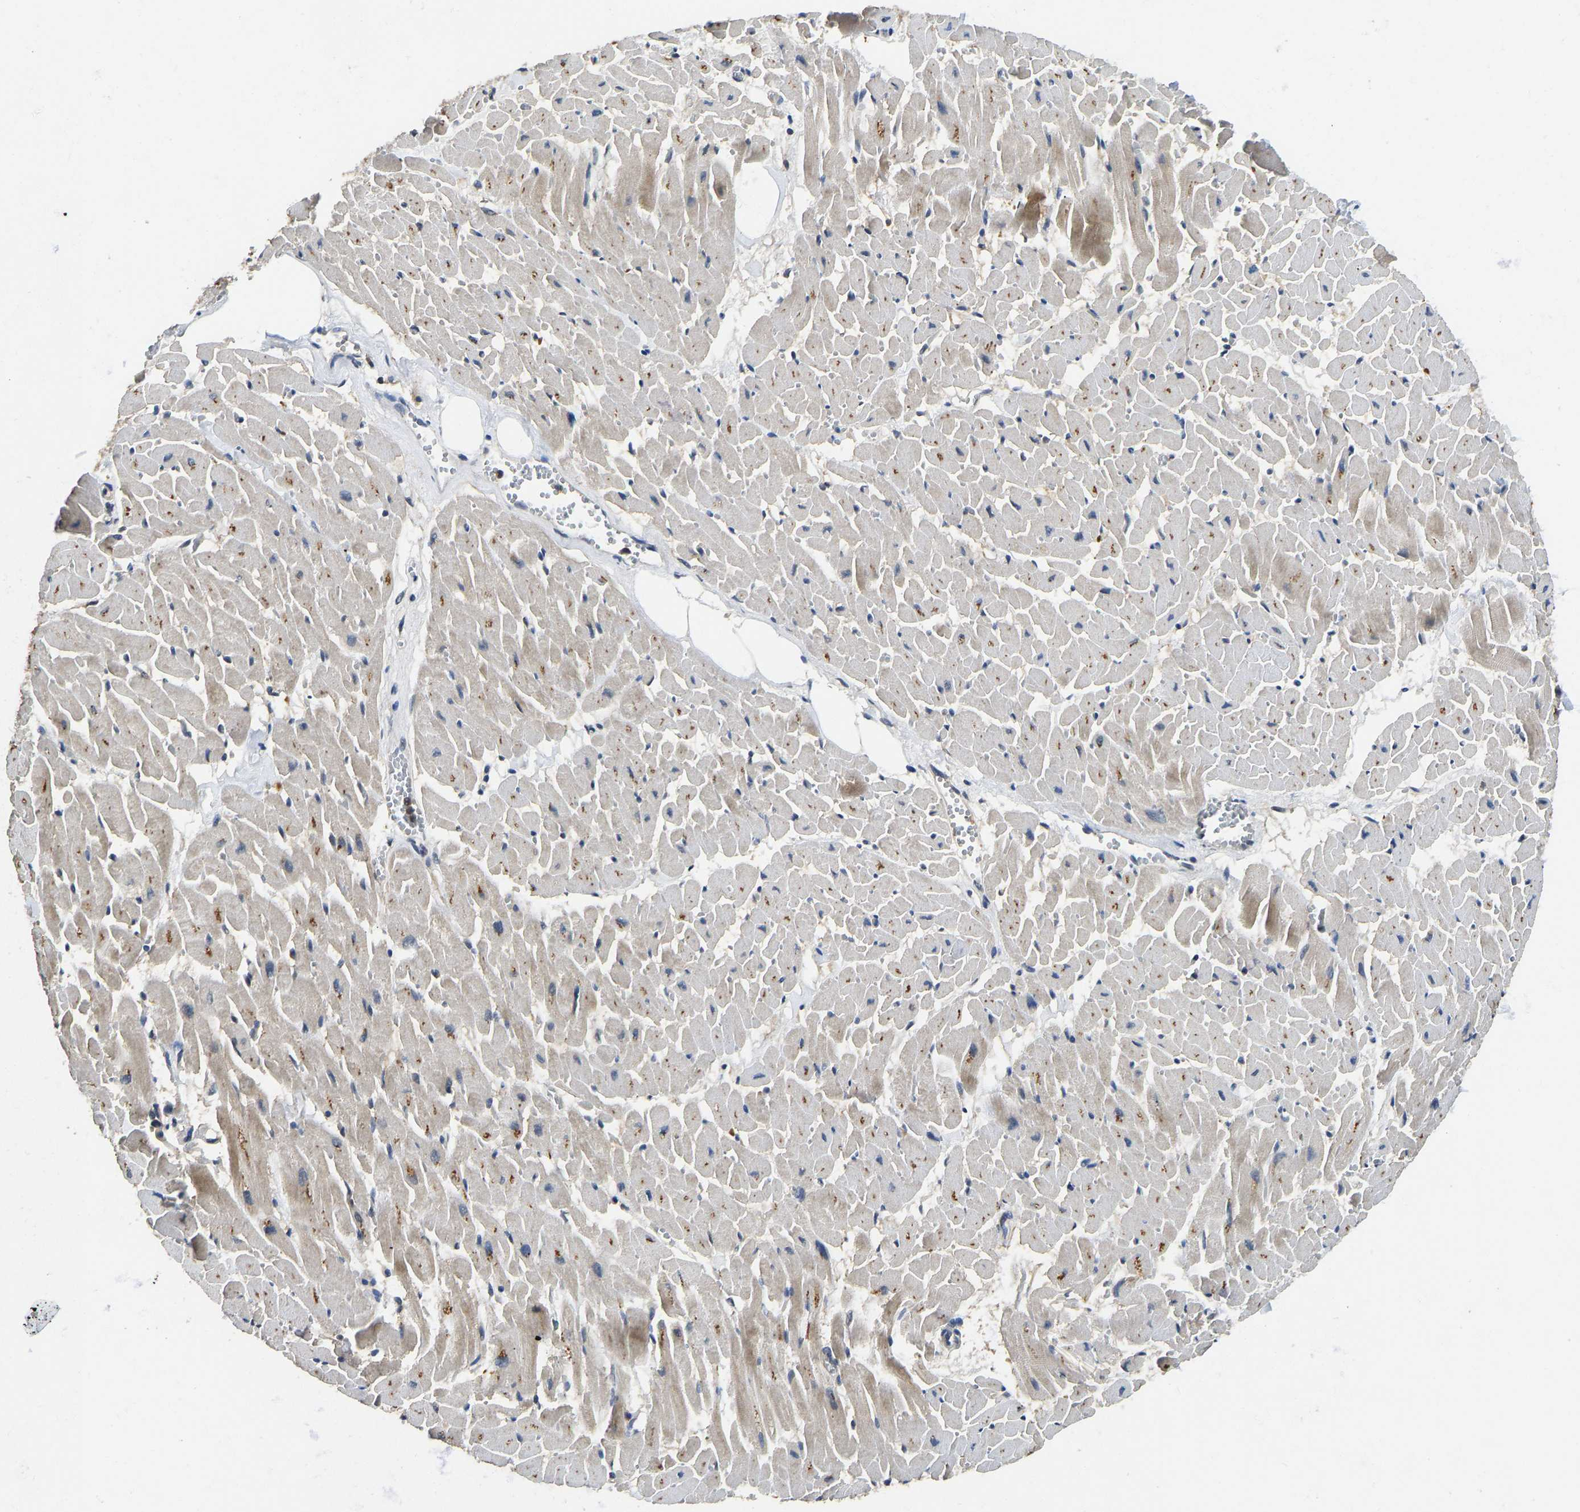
{"staining": {"intensity": "weak", "quantity": ">75%", "location": "cytoplasmic/membranous"}, "tissue": "heart muscle", "cell_type": "Cardiomyocytes", "image_type": "normal", "snomed": [{"axis": "morphology", "description": "Normal tissue, NOS"}, {"axis": "topography", "description": "Heart"}], "caption": "This micrograph displays immunohistochemistry staining of normal human heart muscle, with low weak cytoplasmic/membranous positivity in approximately >75% of cardiomyocytes.", "gene": "NDRG3", "patient": {"sex": "female", "age": 19}}